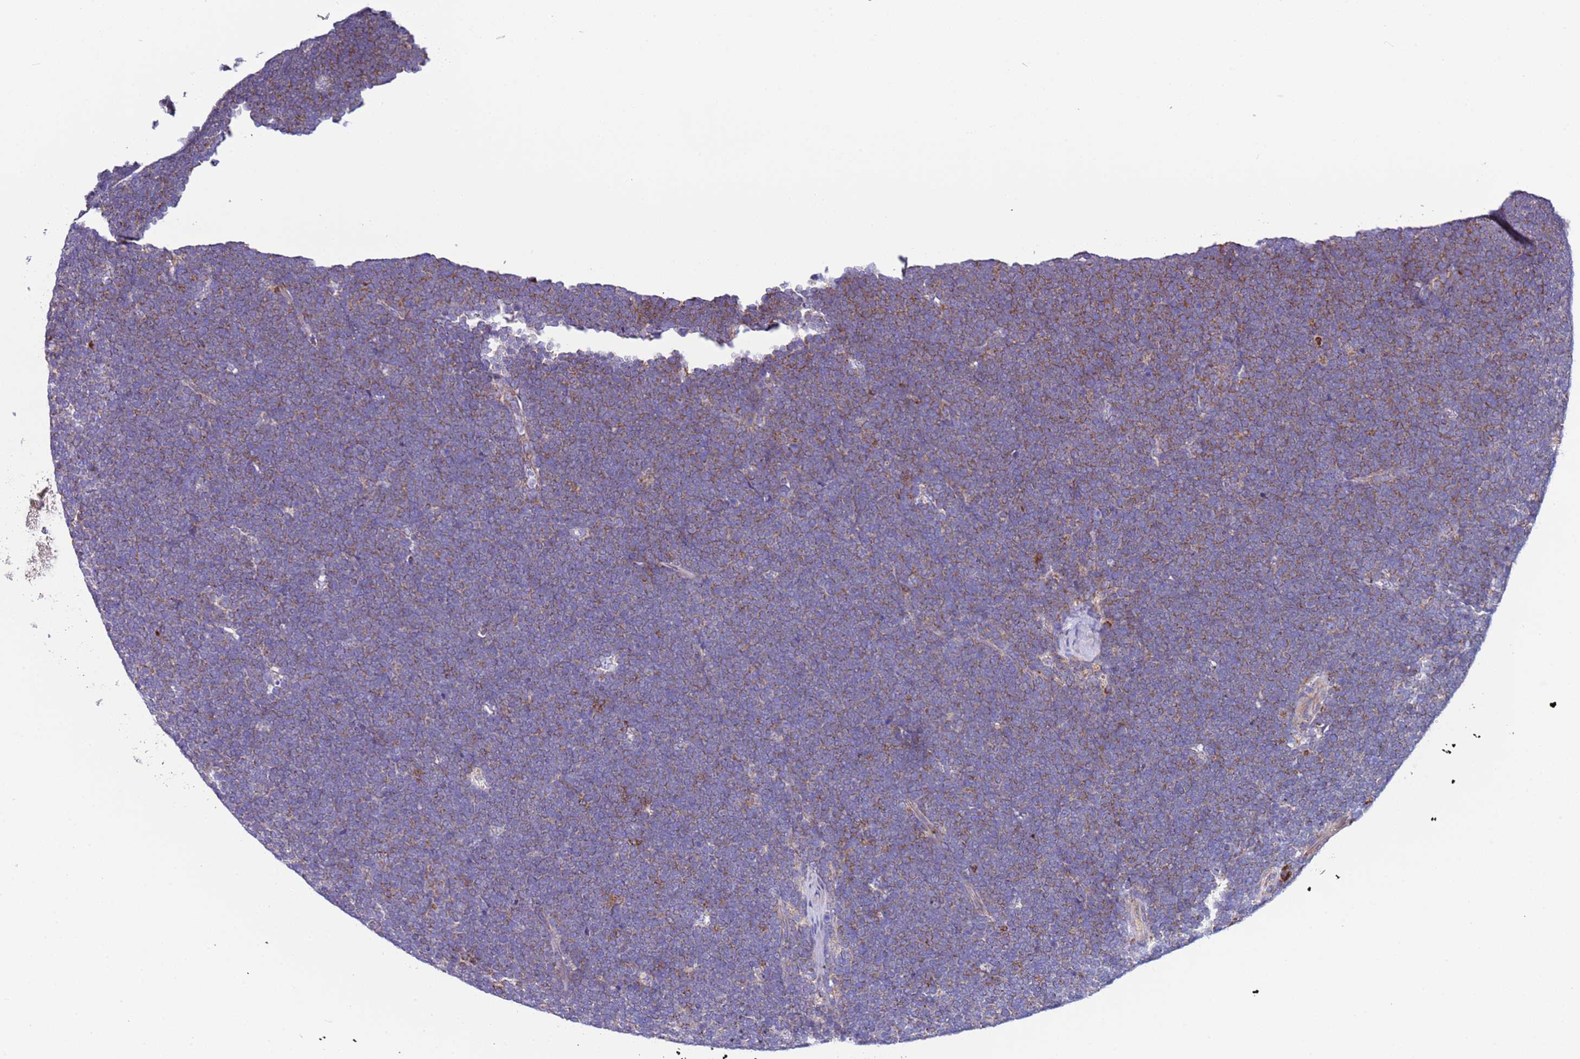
{"staining": {"intensity": "weak", "quantity": "<25%", "location": "cytoplasmic/membranous"}, "tissue": "lymphoma", "cell_type": "Tumor cells", "image_type": "cancer", "snomed": [{"axis": "morphology", "description": "Malignant lymphoma, non-Hodgkin's type, High grade"}, {"axis": "topography", "description": "Lymph node"}], "caption": "This is an immunohistochemistry (IHC) micrograph of lymphoma. There is no positivity in tumor cells.", "gene": "AHI1", "patient": {"sex": "male", "age": 13}}